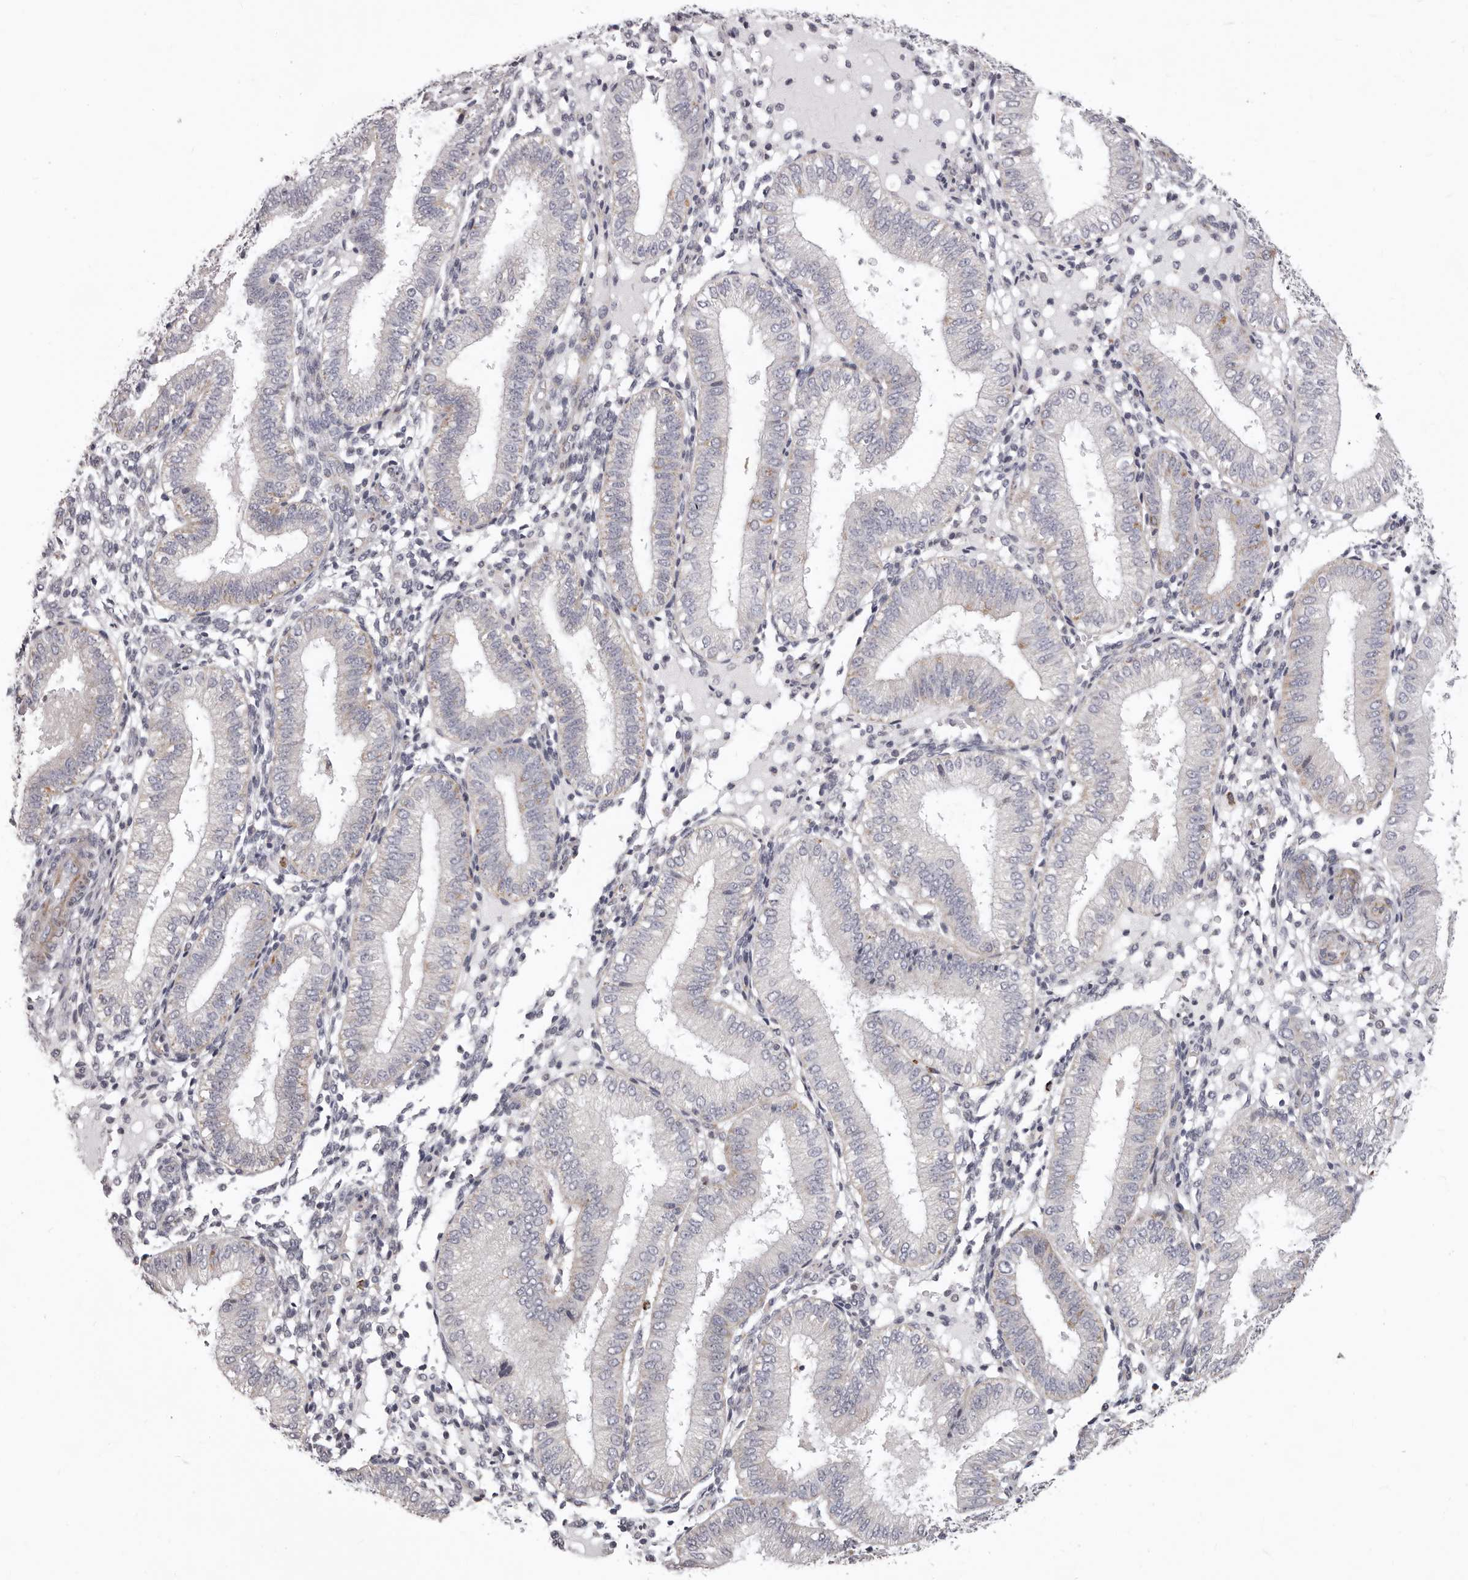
{"staining": {"intensity": "negative", "quantity": "none", "location": "none"}, "tissue": "endometrium", "cell_type": "Cells in endometrial stroma", "image_type": "normal", "snomed": [{"axis": "morphology", "description": "Normal tissue, NOS"}, {"axis": "topography", "description": "Endometrium"}], "caption": "Endometrium was stained to show a protein in brown. There is no significant expression in cells in endometrial stroma. Nuclei are stained in blue.", "gene": "PRMT2", "patient": {"sex": "female", "age": 39}}